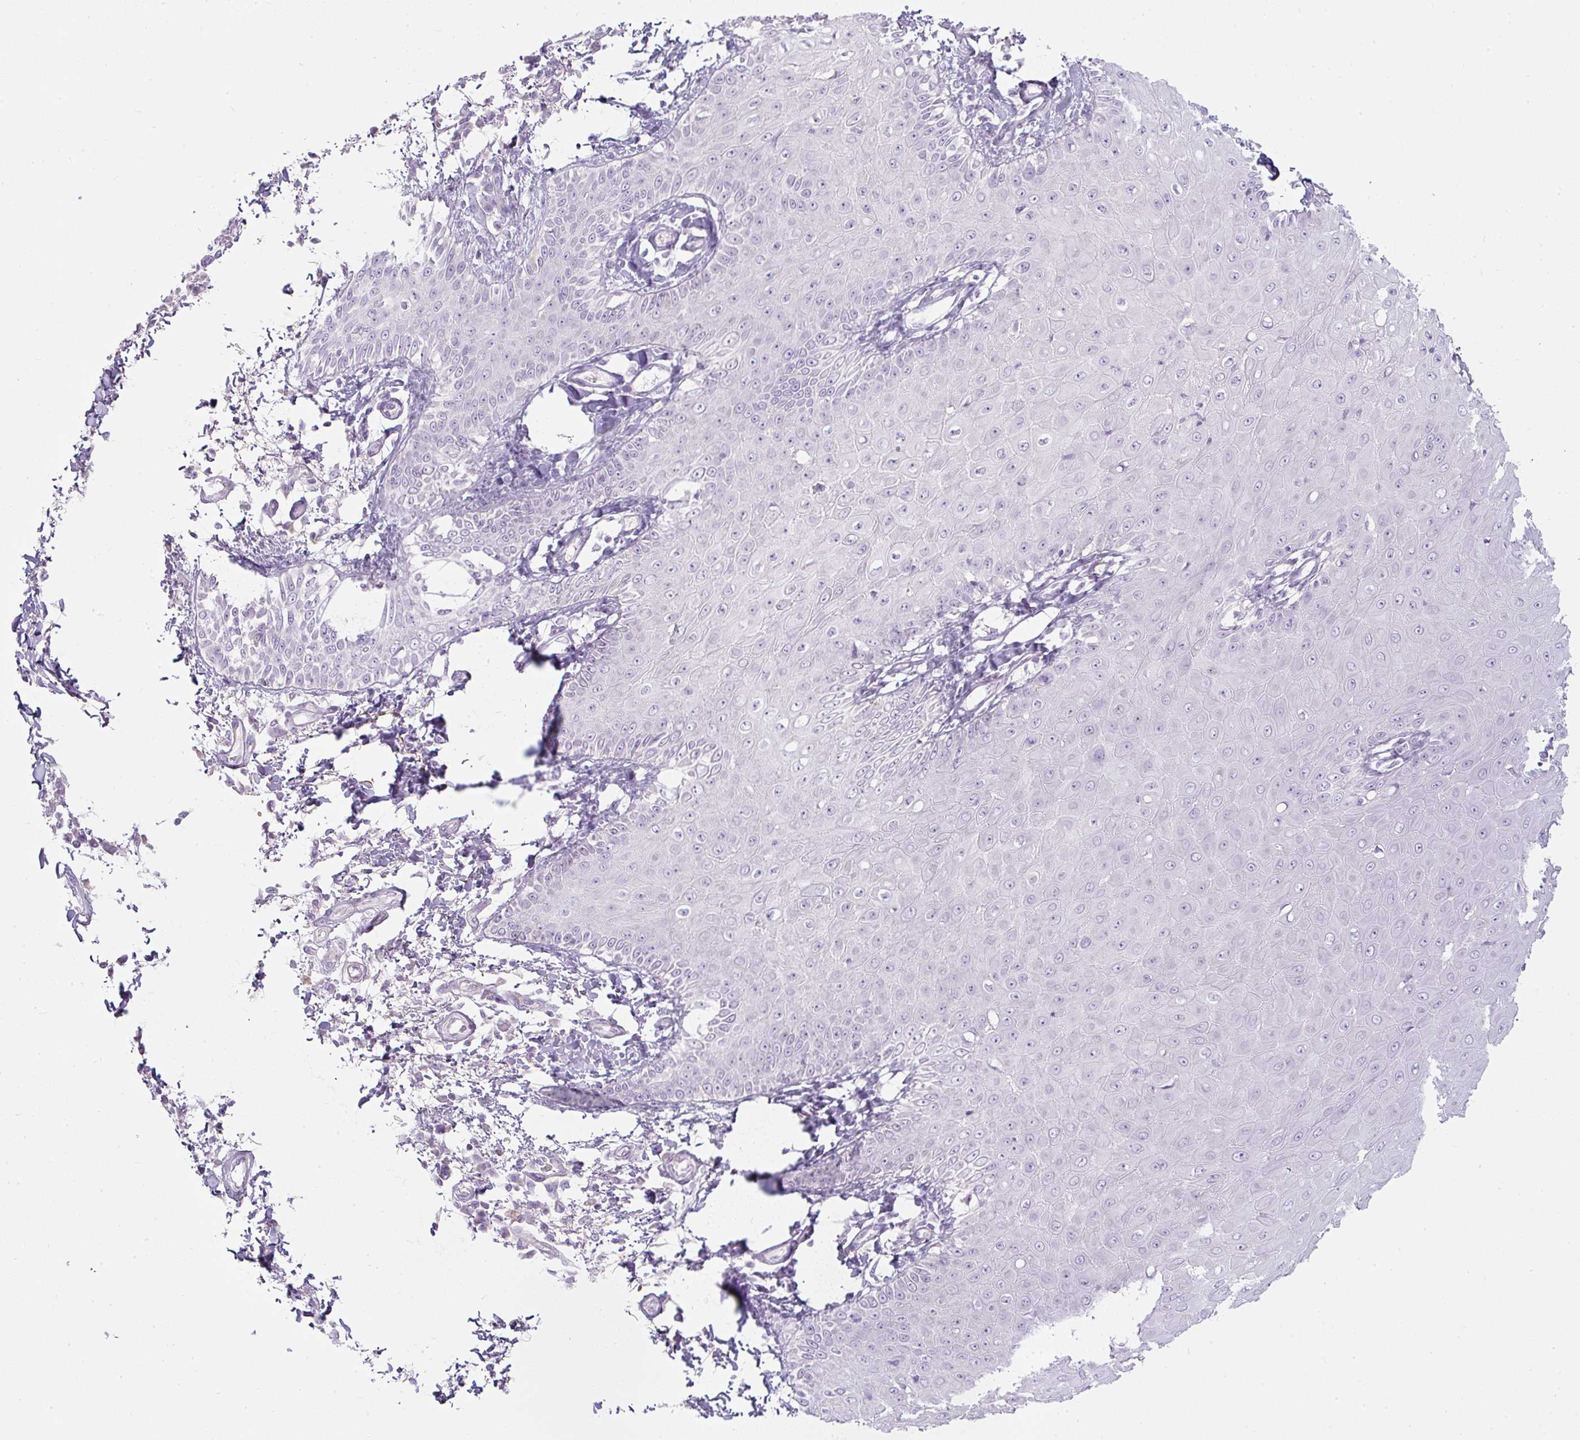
{"staining": {"intensity": "negative", "quantity": "none", "location": "none"}, "tissue": "skin cancer", "cell_type": "Tumor cells", "image_type": "cancer", "snomed": [{"axis": "morphology", "description": "Squamous cell carcinoma, NOS"}, {"axis": "topography", "description": "Skin"}], "caption": "Immunohistochemistry of squamous cell carcinoma (skin) displays no positivity in tumor cells. (DAB immunohistochemistry visualized using brightfield microscopy, high magnification).", "gene": "FGFBP3", "patient": {"sex": "male", "age": 70}}